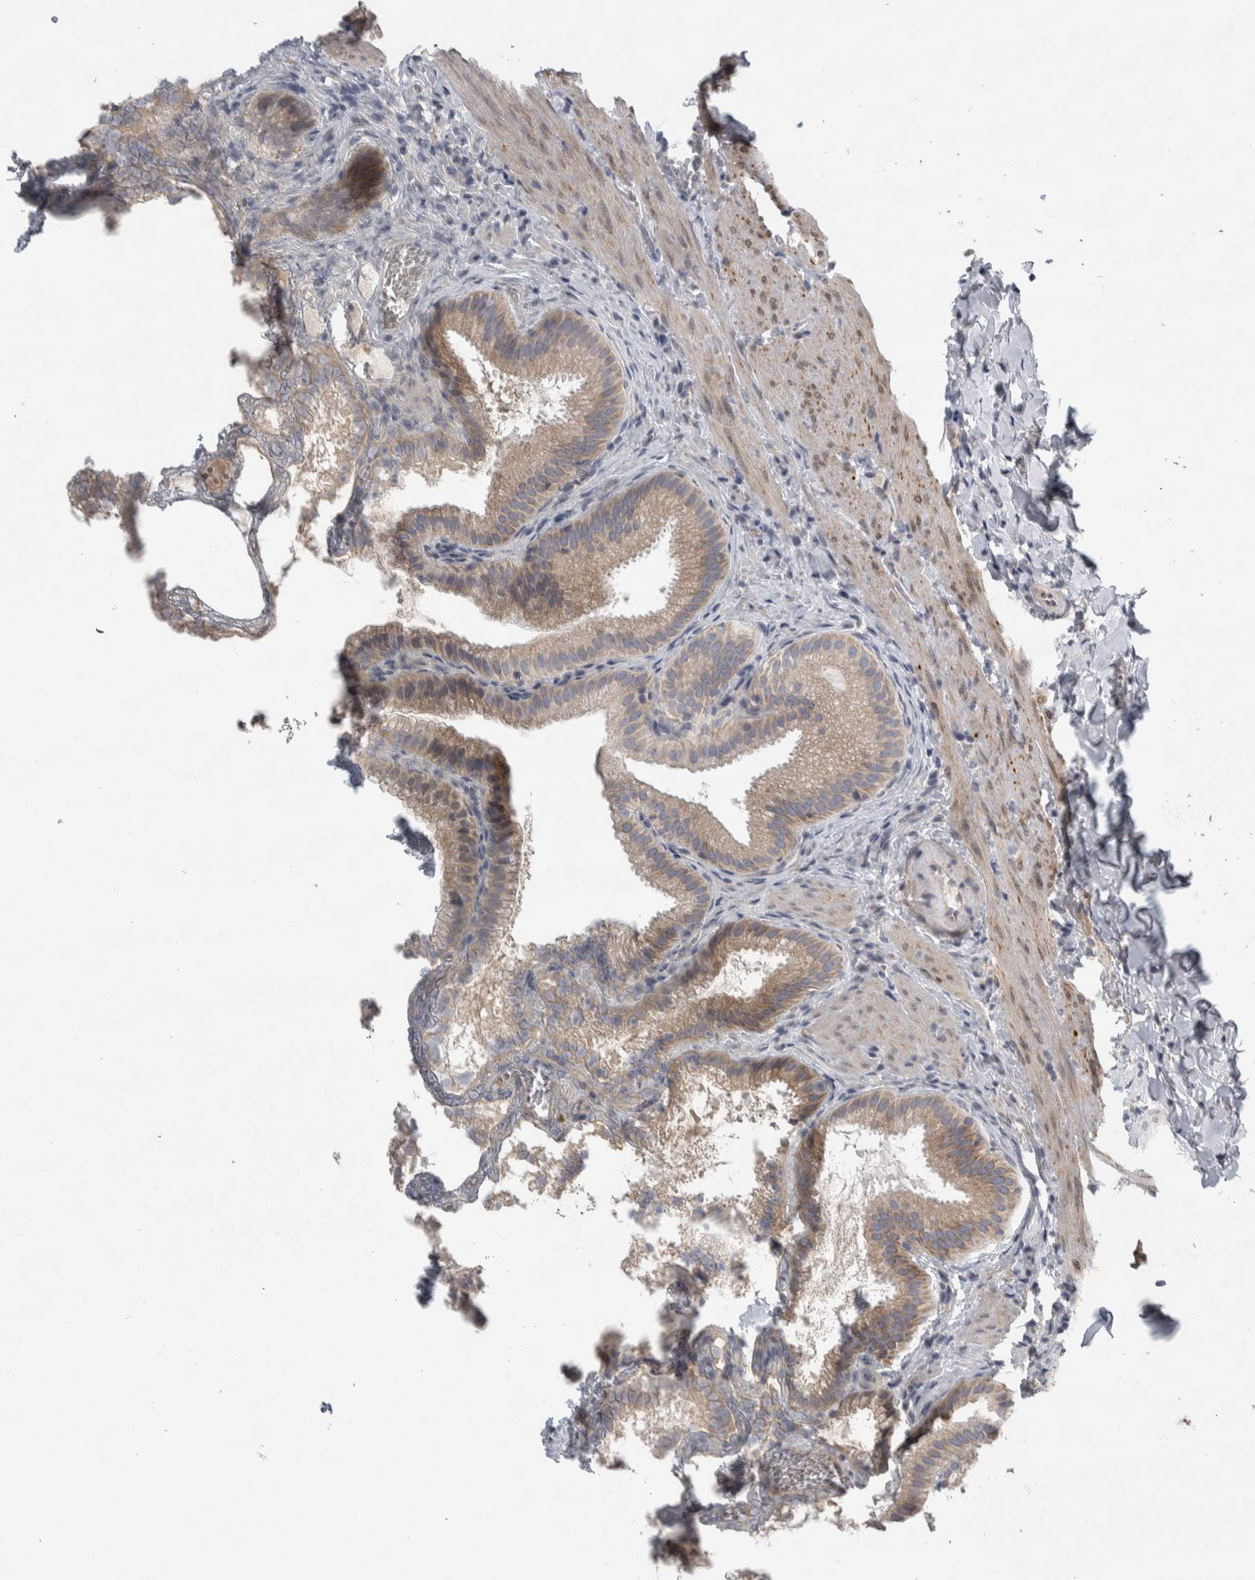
{"staining": {"intensity": "moderate", "quantity": ">75%", "location": "cytoplasmic/membranous"}, "tissue": "gallbladder", "cell_type": "Glandular cells", "image_type": "normal", "snomed": [{"axis": "morphology", "description": "Normal tissue, NOS"}, {"axis": "topography", "description": "Gallbladder"}], "caption": "Immunohistochemistry of normal gallbladder exhibits medium levels of moderate cytoplasmic/membranous expression in about >75% of glandular cells. (brown staining indicates protein expression, while blue staining denotes nuclei).", "gene": "SIGMAR1", "patient": {"sex": "male", "age": 38}}